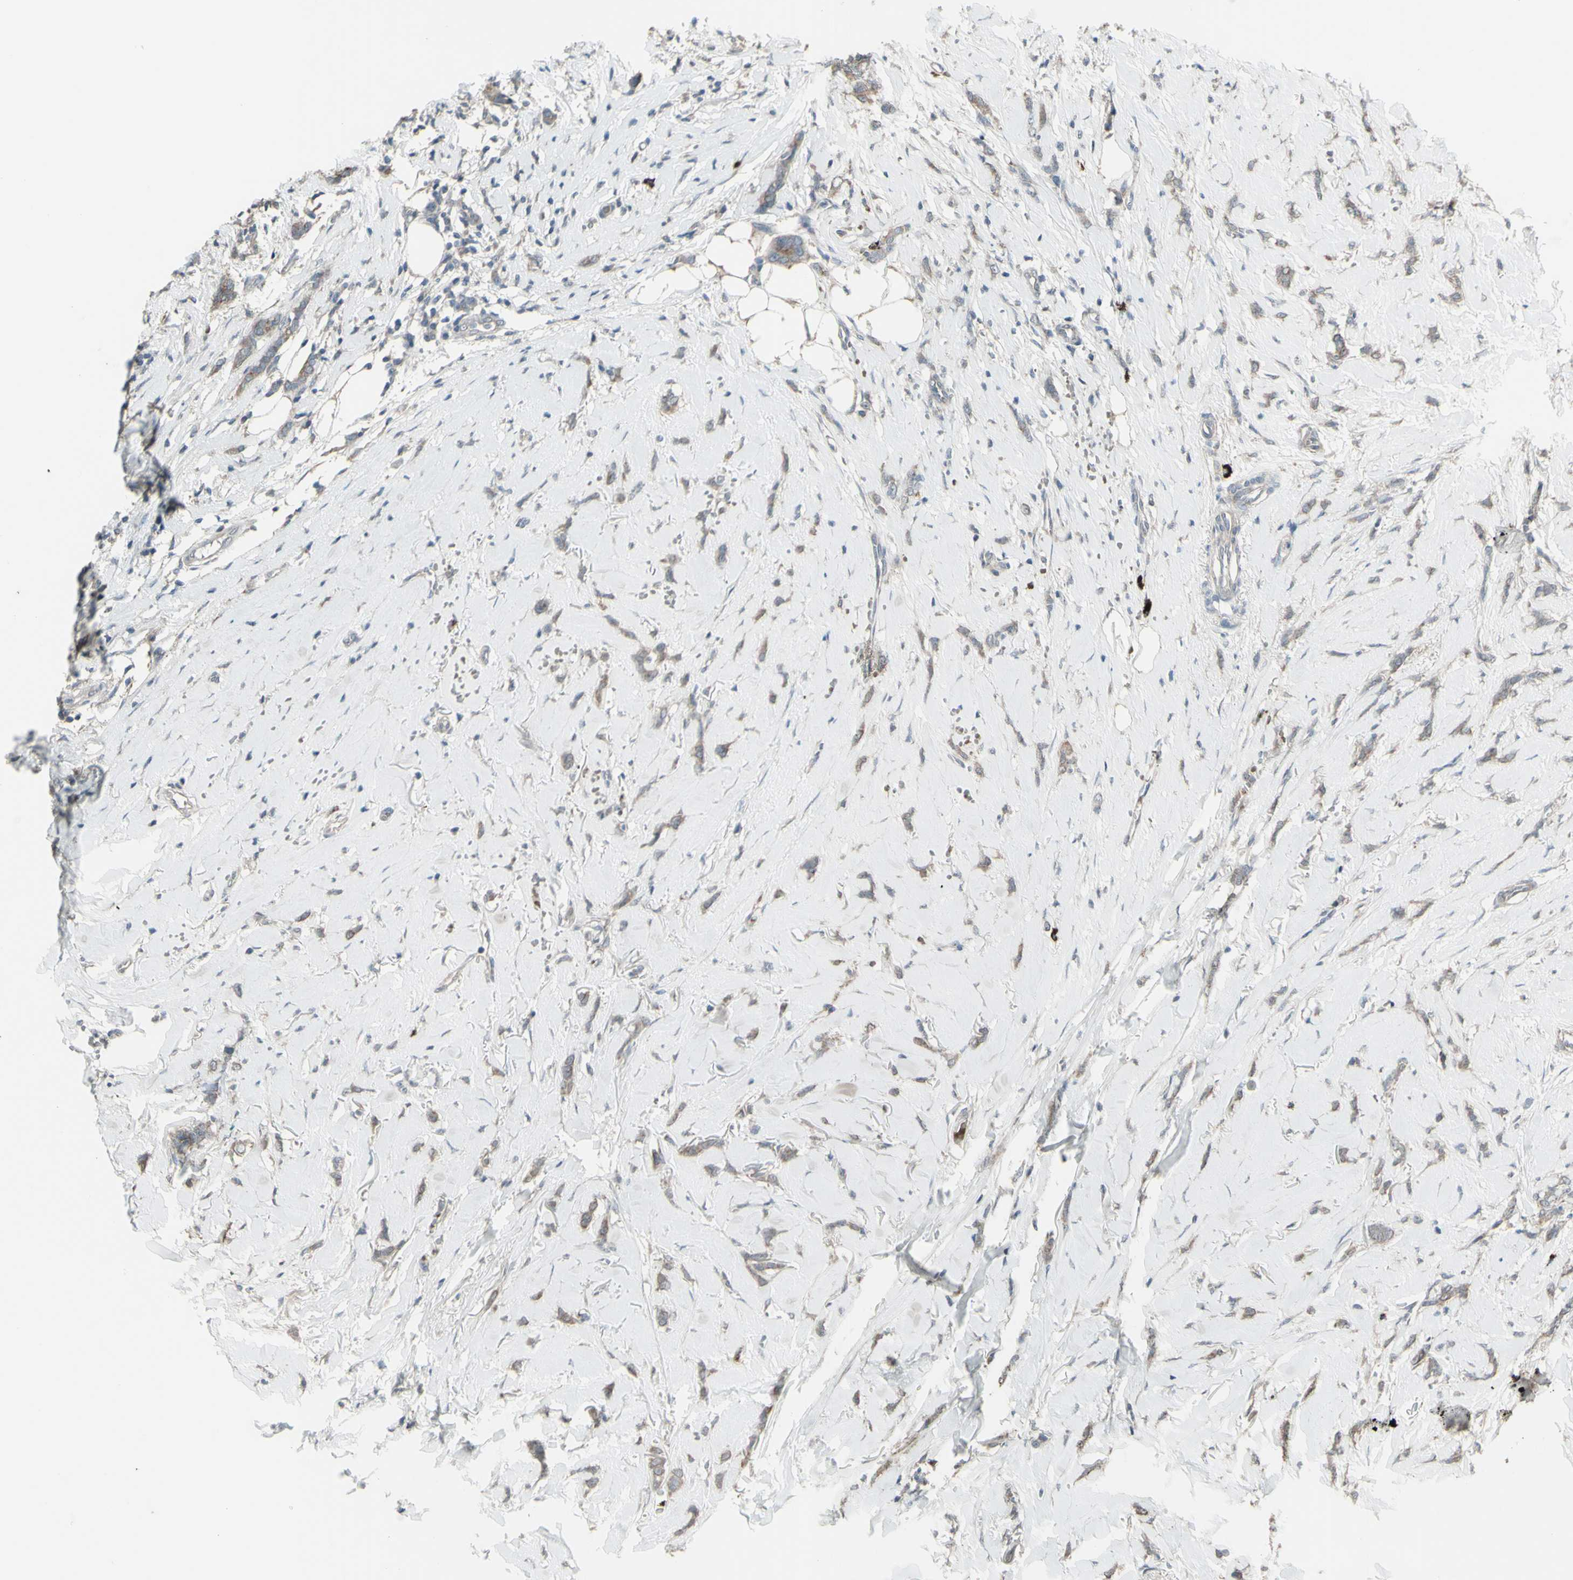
{"staining": {"intensity": "weak", "quantity": ">75%", "location": "cytoplasmic/membranous"}, "tissue": "breast cancer", "cell_type": "Tumor cells", "image_type": "cancer", "snomed": [{"axis": "morphology", "description": "Lobular carcinoma"}, {"axis": "topography", "description": "Skin"}, {"axis": "topography", "description": "Breast"}], "caption": "The photomicrograph reveals staining of breast cancer, revealing weak cytoplasmic/membranous protein expression (brown color) within tumor cells.", "gene": "GRAMD1B", "patient": {"sex": "female", "age": 46}}